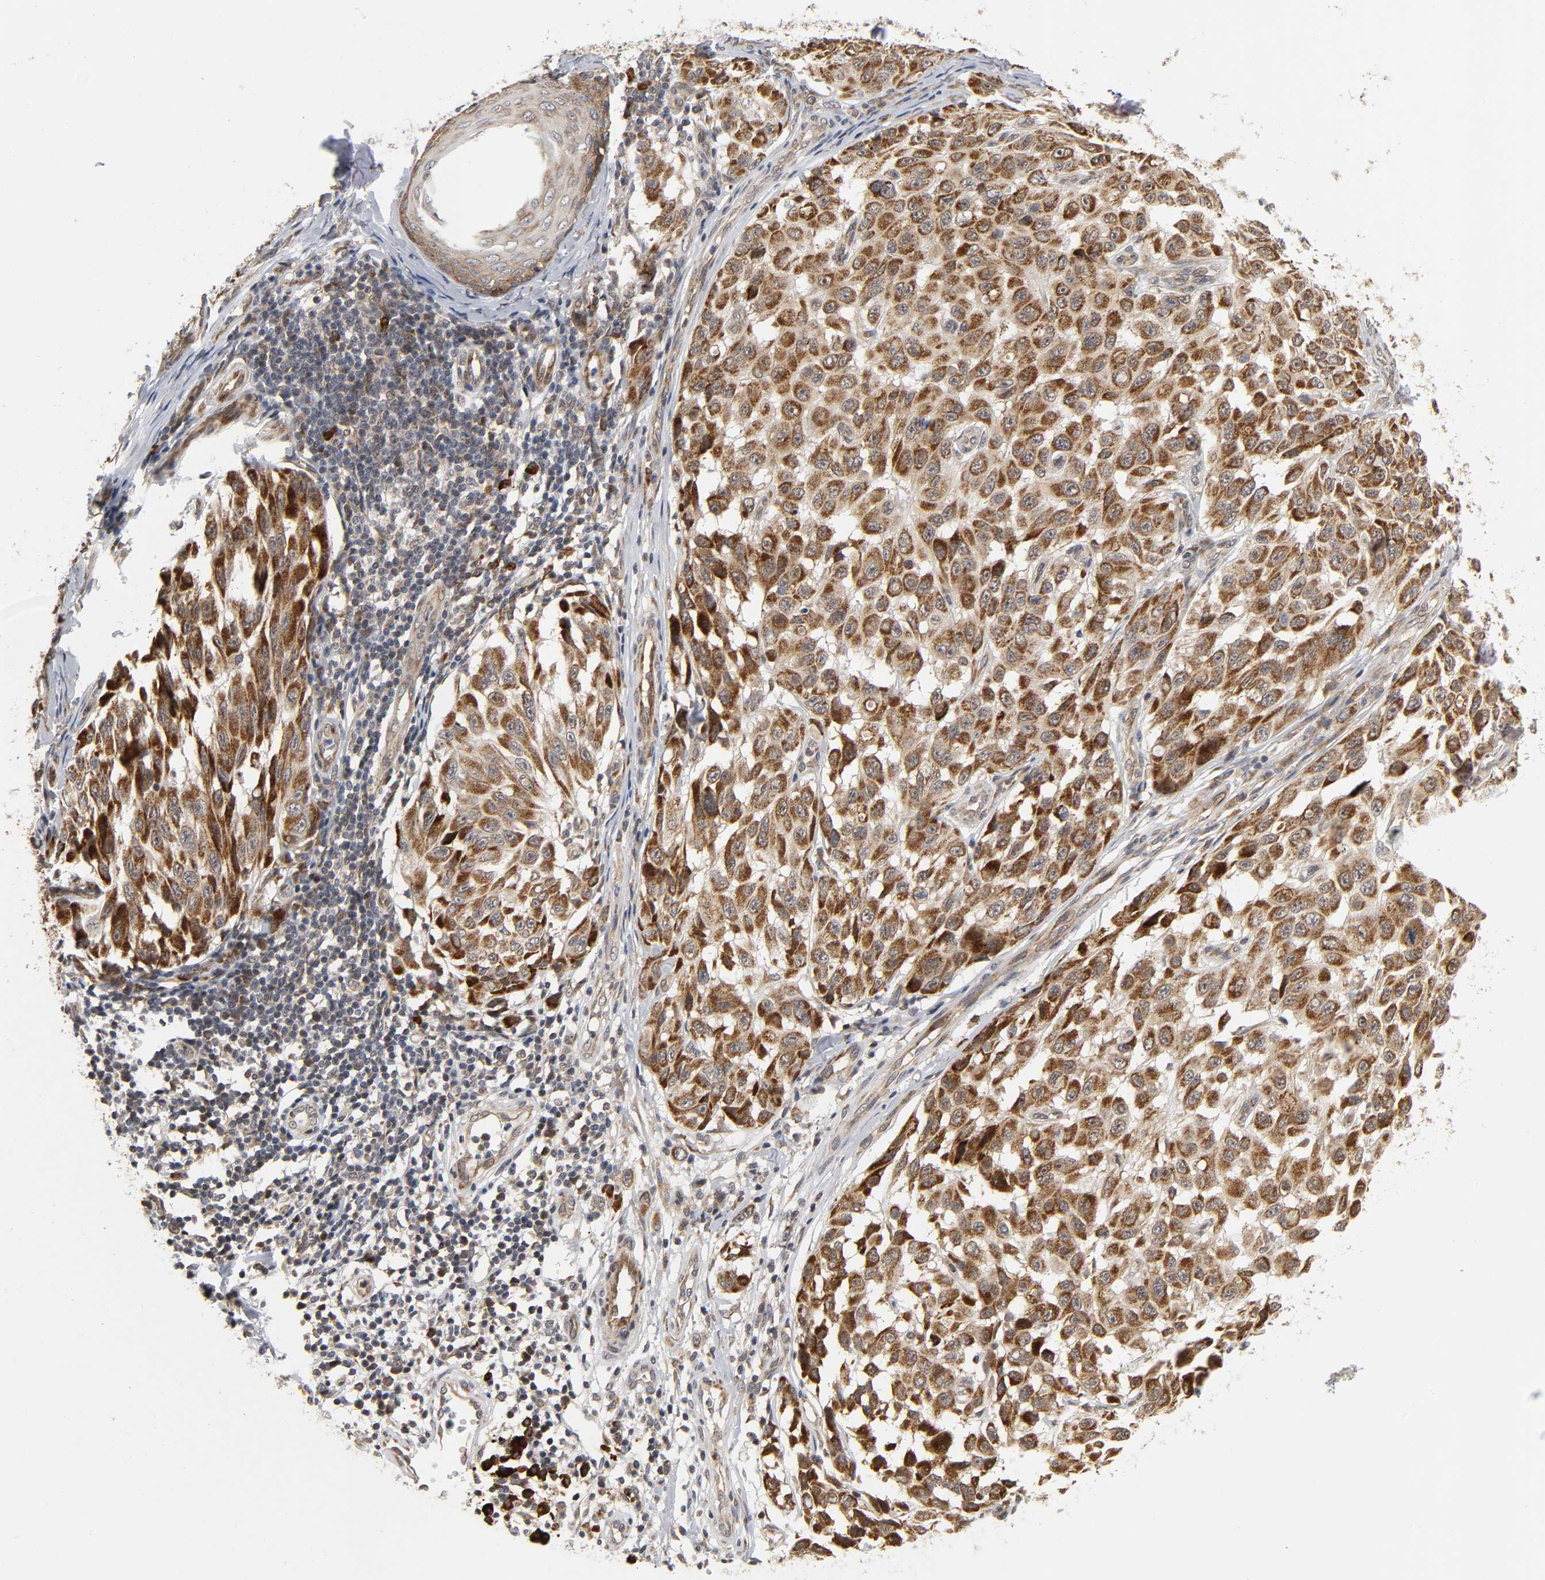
{"staining": {"intensity": "strong", "quantity": ">75%", "location": "cytoplasmic/membranous"}, "tissue": "melanoma", "cell_type": "Tumor cells", "image_type": "cancer", "snomed": [{"axis": "morphology", "description": "Malignant melanoma, NOS"}, {"axis": "topography", "description": "Skin"}], "caption": "Immunohistochemistry staining of melanoma, which displays high levels of strong cytoplasmic/membranous expression in about >75% of tumor cells indicating strong cytoplasmic/membranous protein expression. The staining was performed using DAB (3,3'-diaminobenzidine) (brown) for protein detection and nuclei were counterstained in hematoxylin (blue).", "gene": "SLC30A9", "patient": {"sex": "male", "age": 30}}